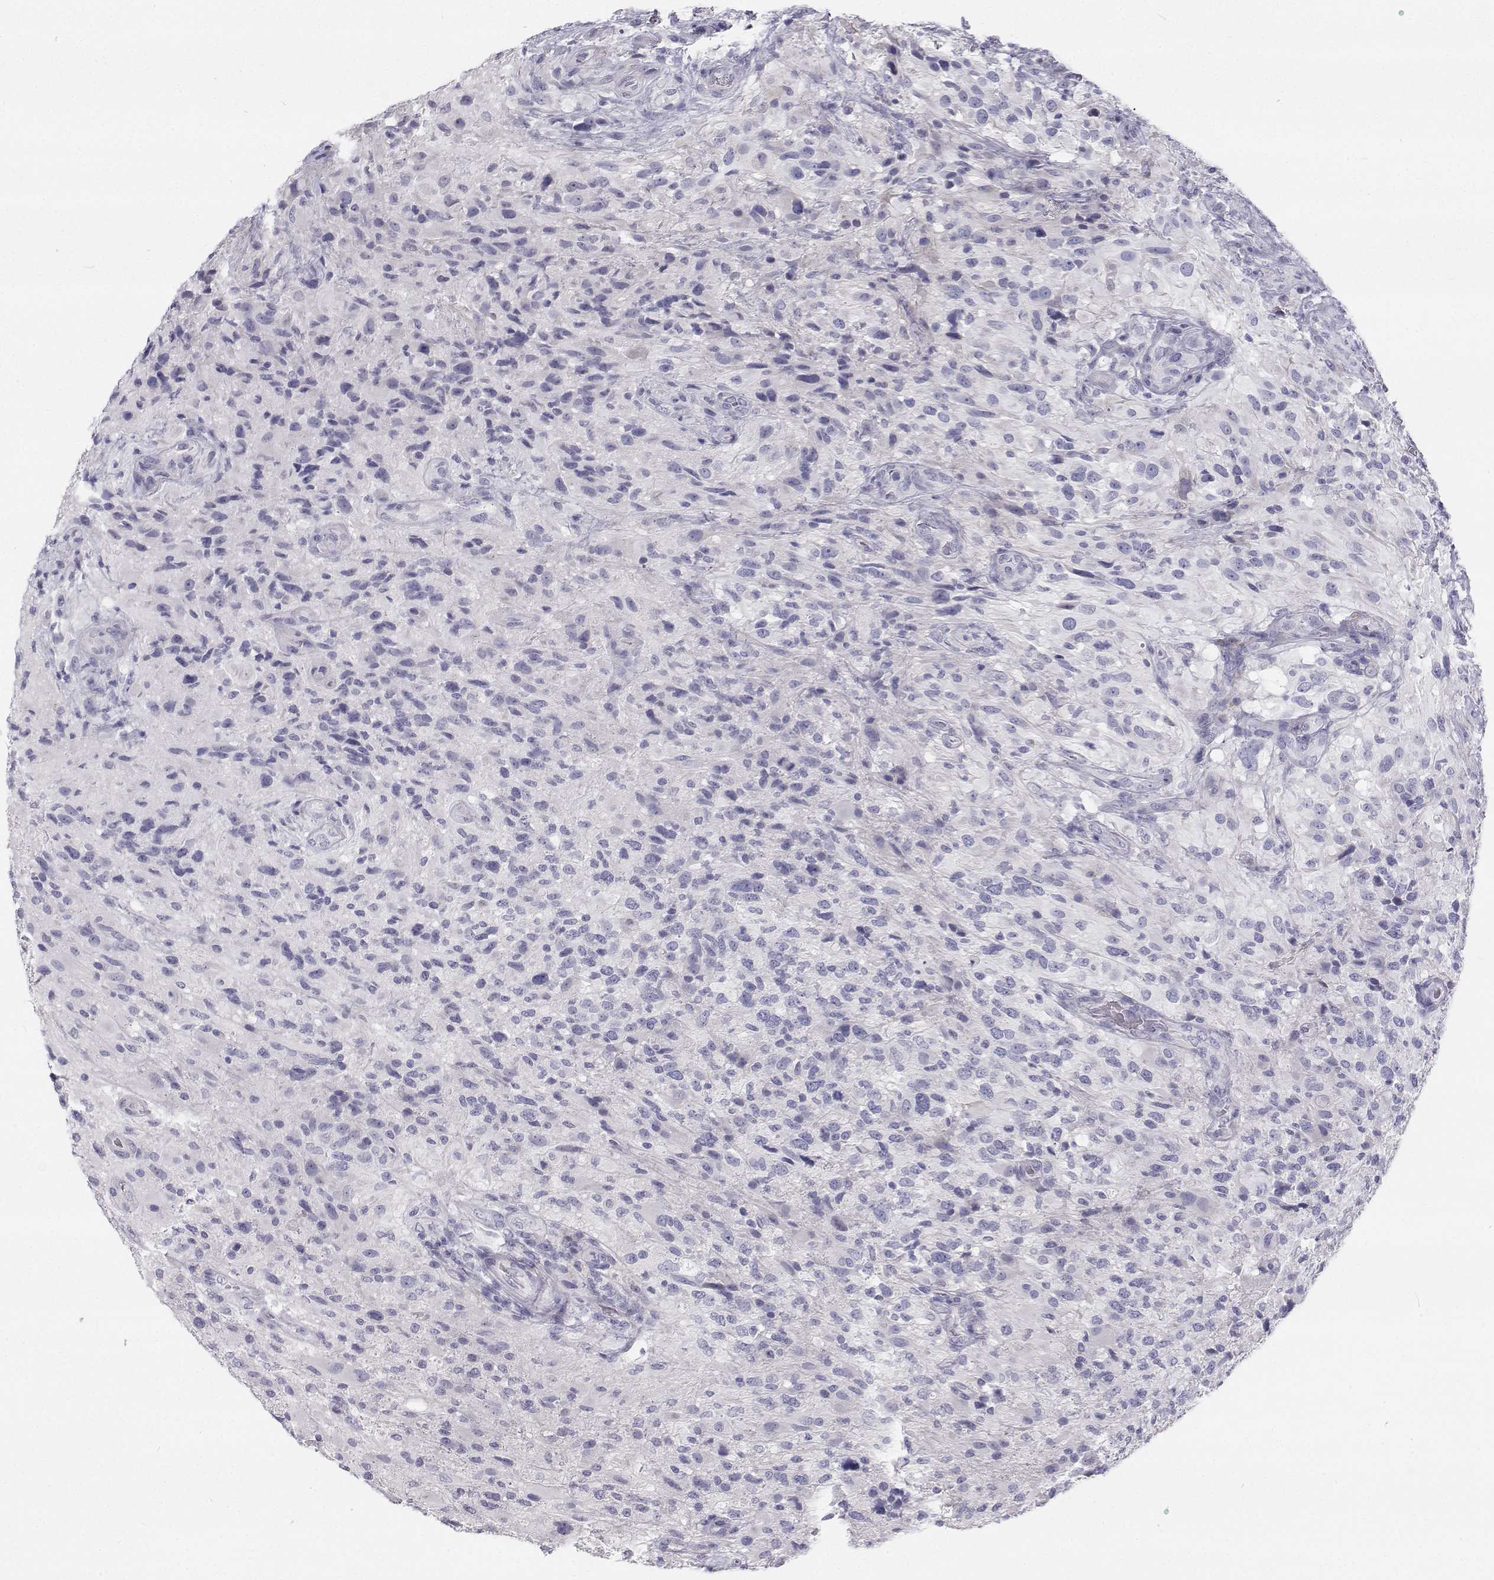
{"staining": {"intensity": "negative", "quantity": "none", "location": "none"}, "tissue": "glioma", "cell_type": "Tumor cells", "image_type": "cancer", "snomed": [{"axis": "morphology", "description": "Glioma, malignant, High grade"}, {"axis": "topography", "description": "Brain"}], "caption": "Immunohistochemistry (IHC) histopathology image of high-grade glioma (malignant) stained for a protein (brown), which displays no positivity in tumor cells. (Brightfield microscopy of DAB IHC at high magnification).", "gene": "TTN", "patient": {"sex": "male", "age": 53}}